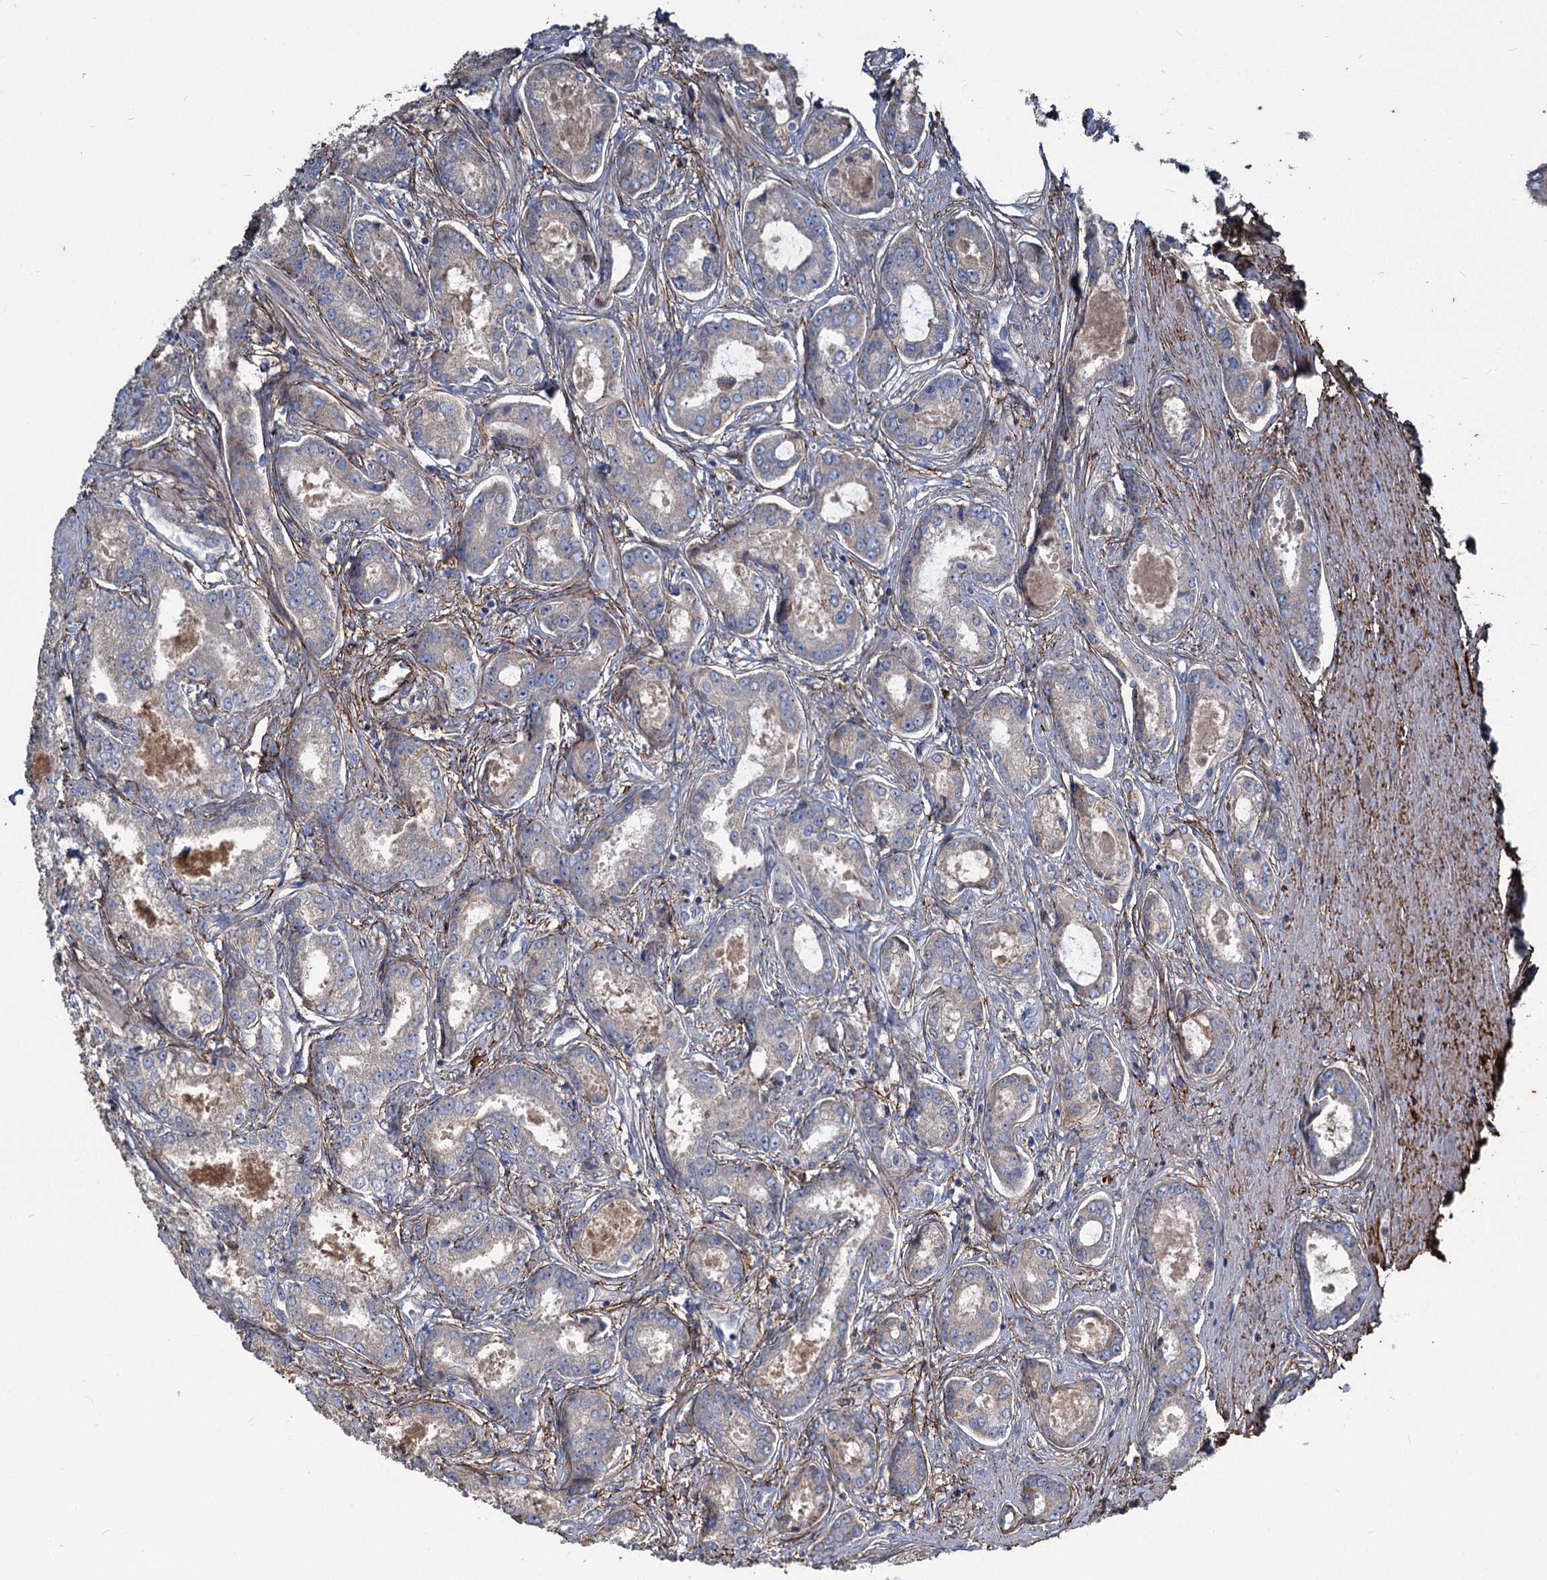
{"staining": {"intensity": "weak", "quantity": "25%-75%", "location": "cytoplasmic/membranous"}, "tissue": "prostate cancer", "cell_type": "Tumor cells", "image_type": "cancer", "snomed": [{"axis": "morphology", "description": "Adenocarcinoma, Low grade"}, {"axis": "topography", "description": "Prostate"}], "caption": "Immunohistochemical staining of human prostate cancer (low-grade adenocarcinoma) shows low levels of weak cytoplasmic/membranous staining in about 25%-75% of tumor cells.", "gene": "URAD", "patient": {"sex": "male", "age": 68}}